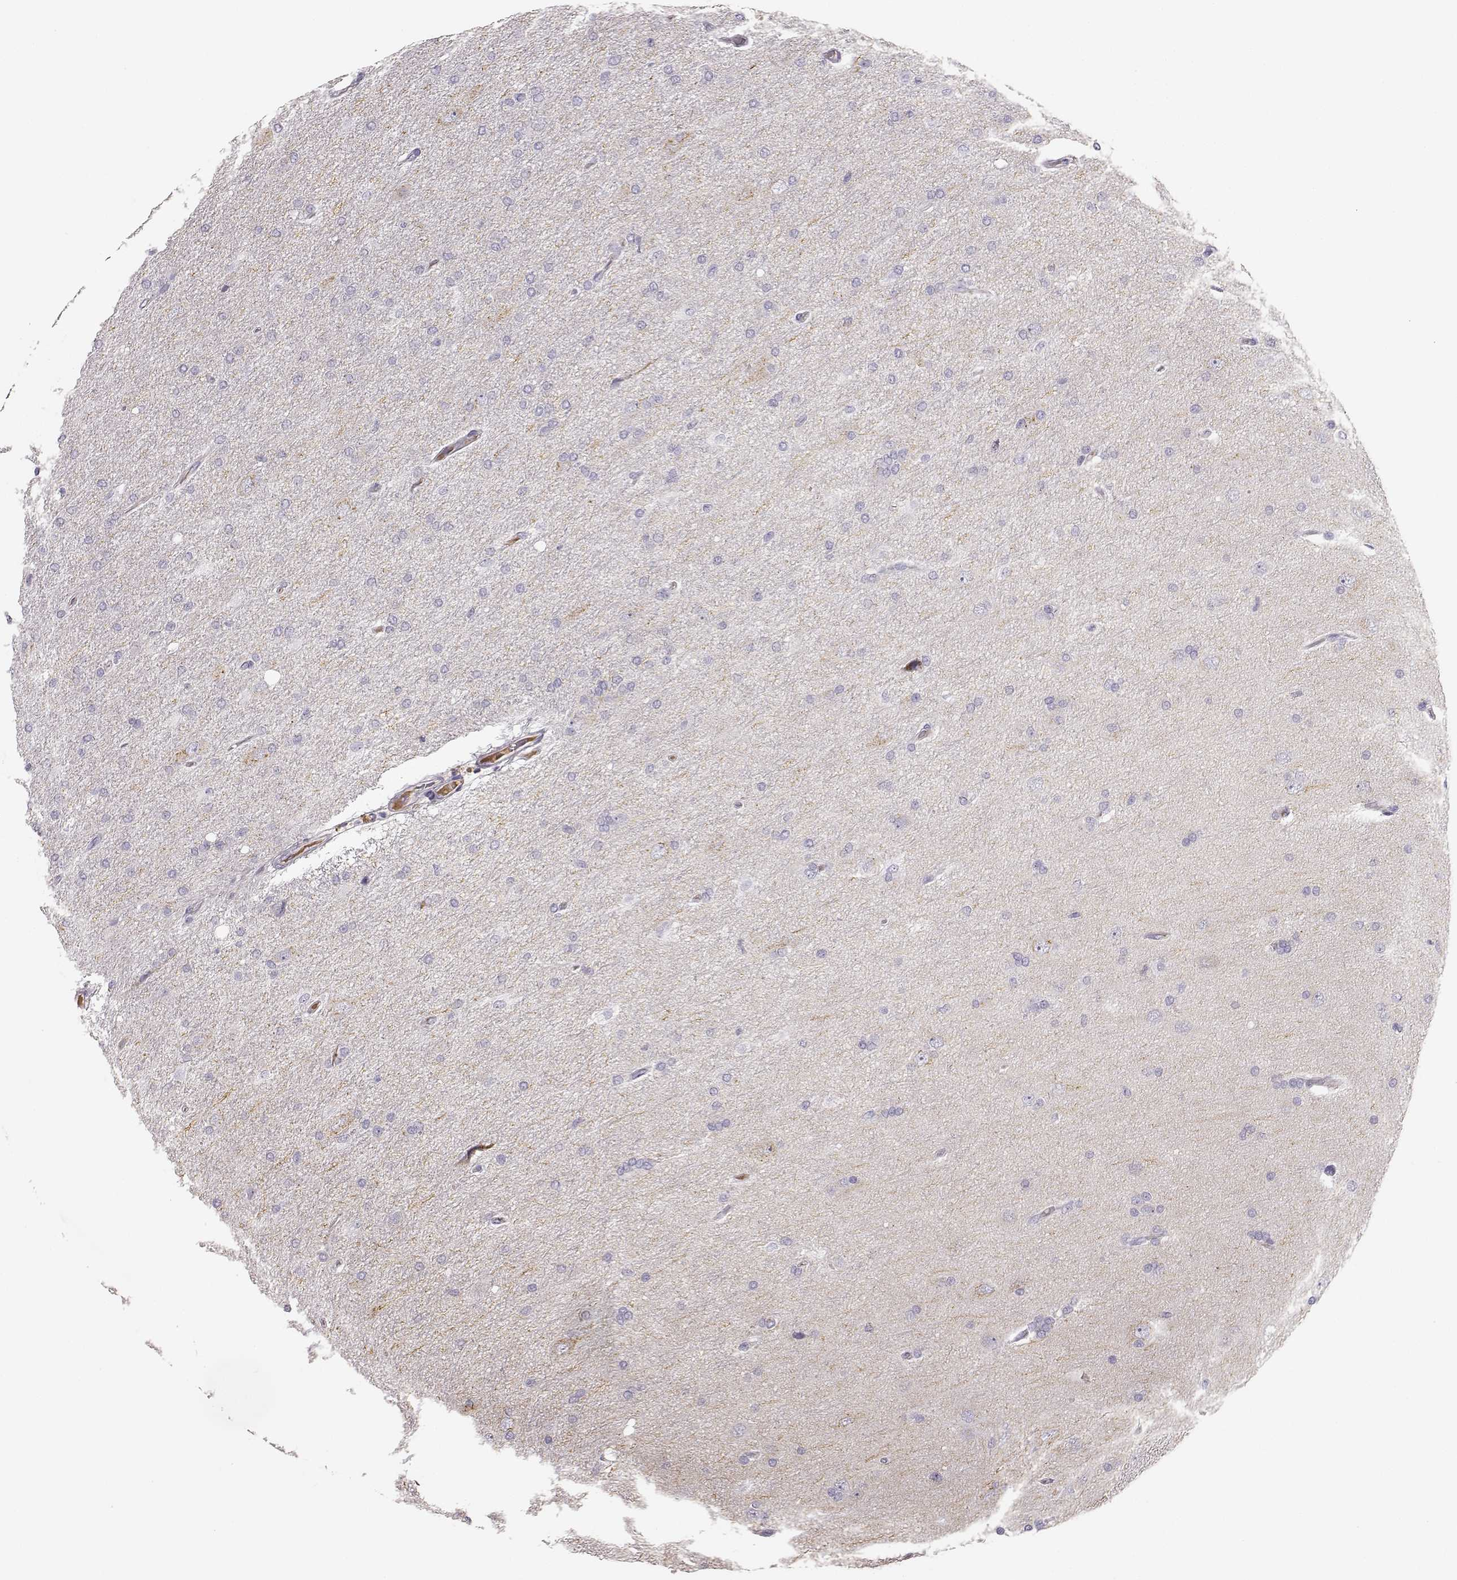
{"staining": {"intensity": "negative", "quantity": "none", "location": "none"}, "tissue": "glioma", "cell_type": "Tumor cells", "image_type": "cancer", "snomed": [{"axis": "morphology", "description": "Glioma, malignant, High grade"}, {"axis": "topography", "description": "Cerebral cortex"}], "caption": "Image shows no protein positivity in tumor cells of glioma tissue.", "gene": "KIAA0319", "patient": {"sex": "male", "age": 70}}